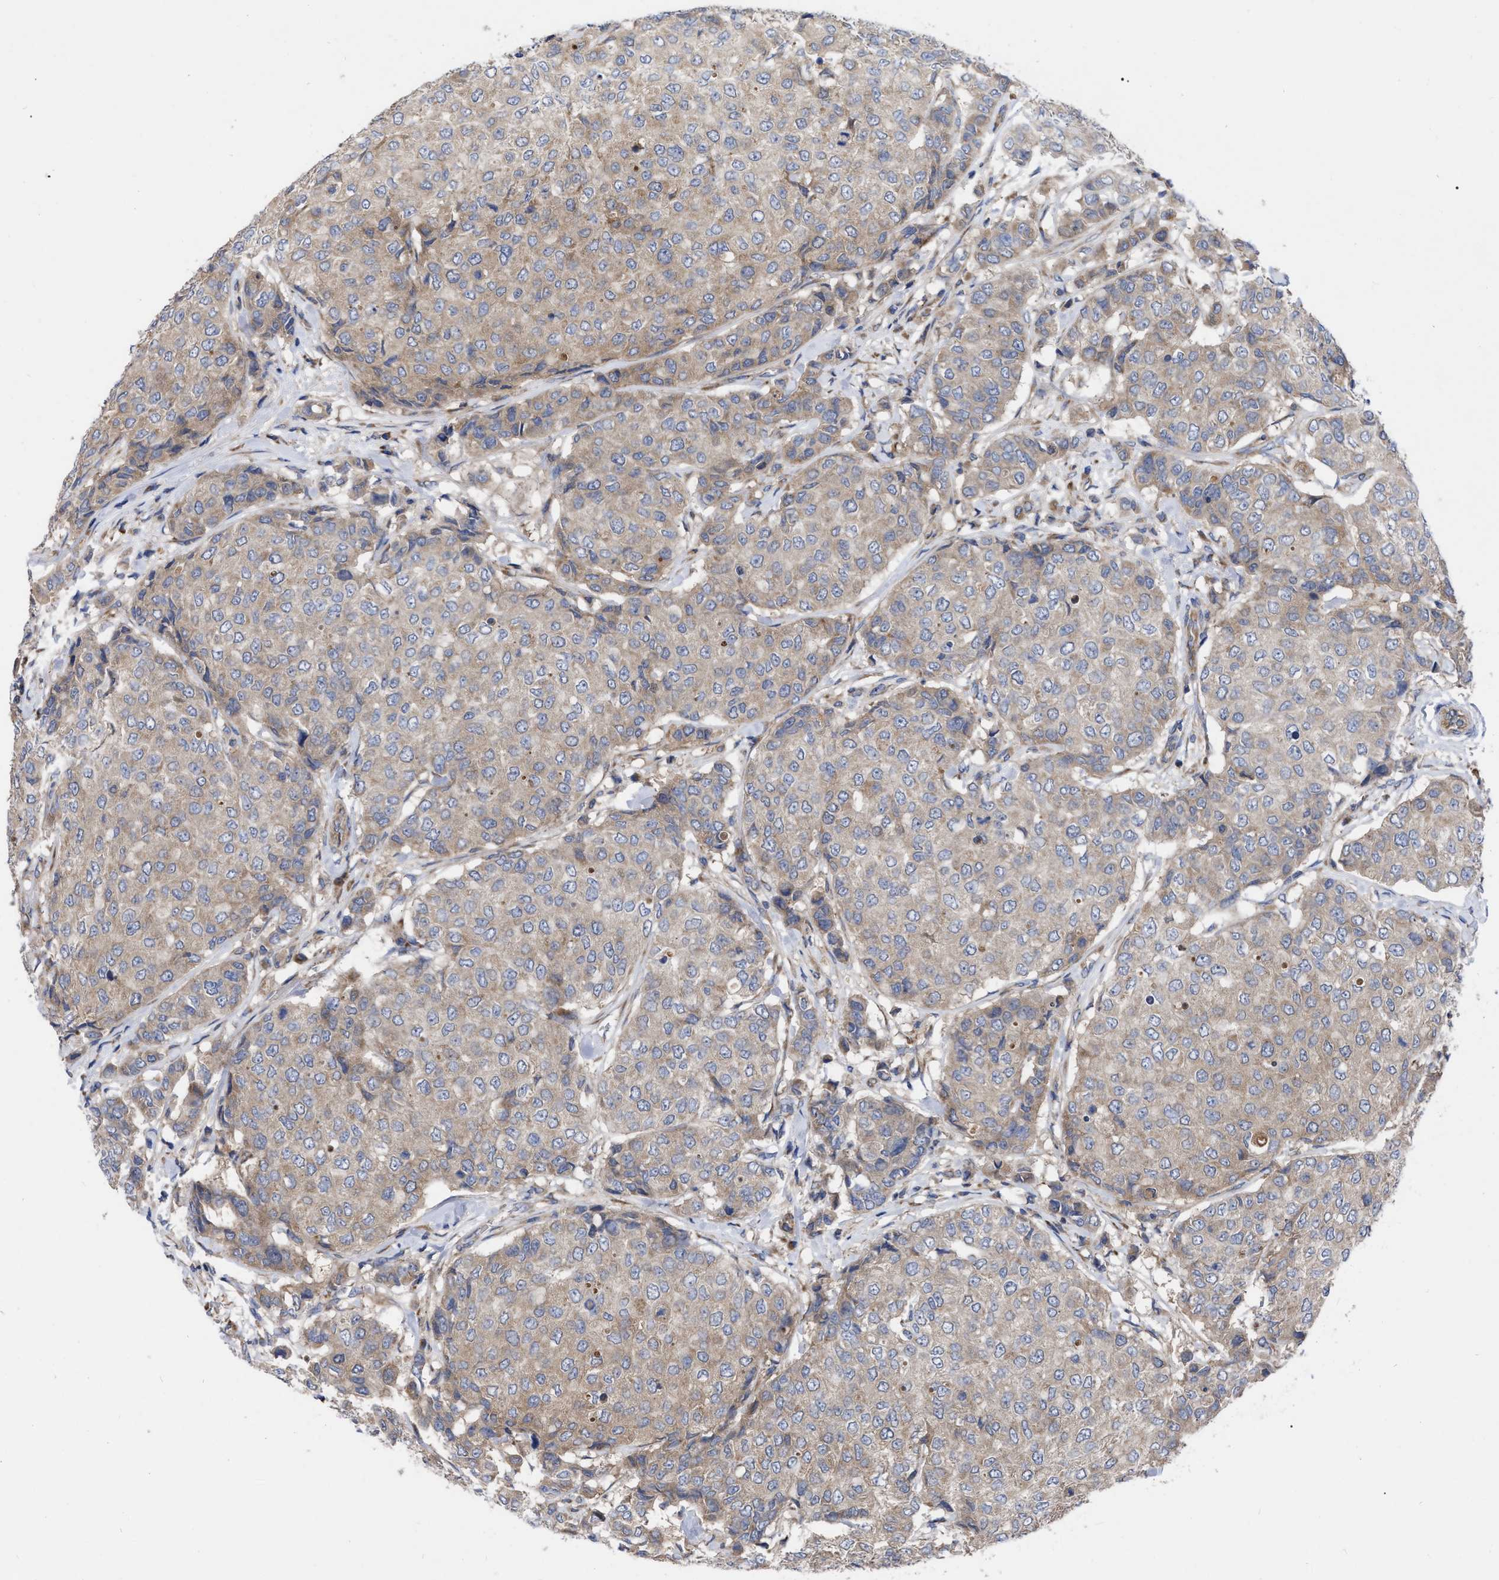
{"staining": {"intensity": "moderate", "quantity": "25%-75%", "location": "cytoplasmic/membranous"}, "tissue": "breast cancer", "cell_type": "Tumor cells", "image_type": "cancer", "snomed": [{"axis": "morphology", "description": "Duct carcinoma"}, {"axis": "topography", "description": "Breast"}], "caption": "Moderate cytoplasmic/membranous protein expression is seen in approximately 25%-75% of tumor cells in breast cancer (intraductal carcinoma).", "gene": "CDKN2C", "patient": {"sex": "female", "age": 27}}